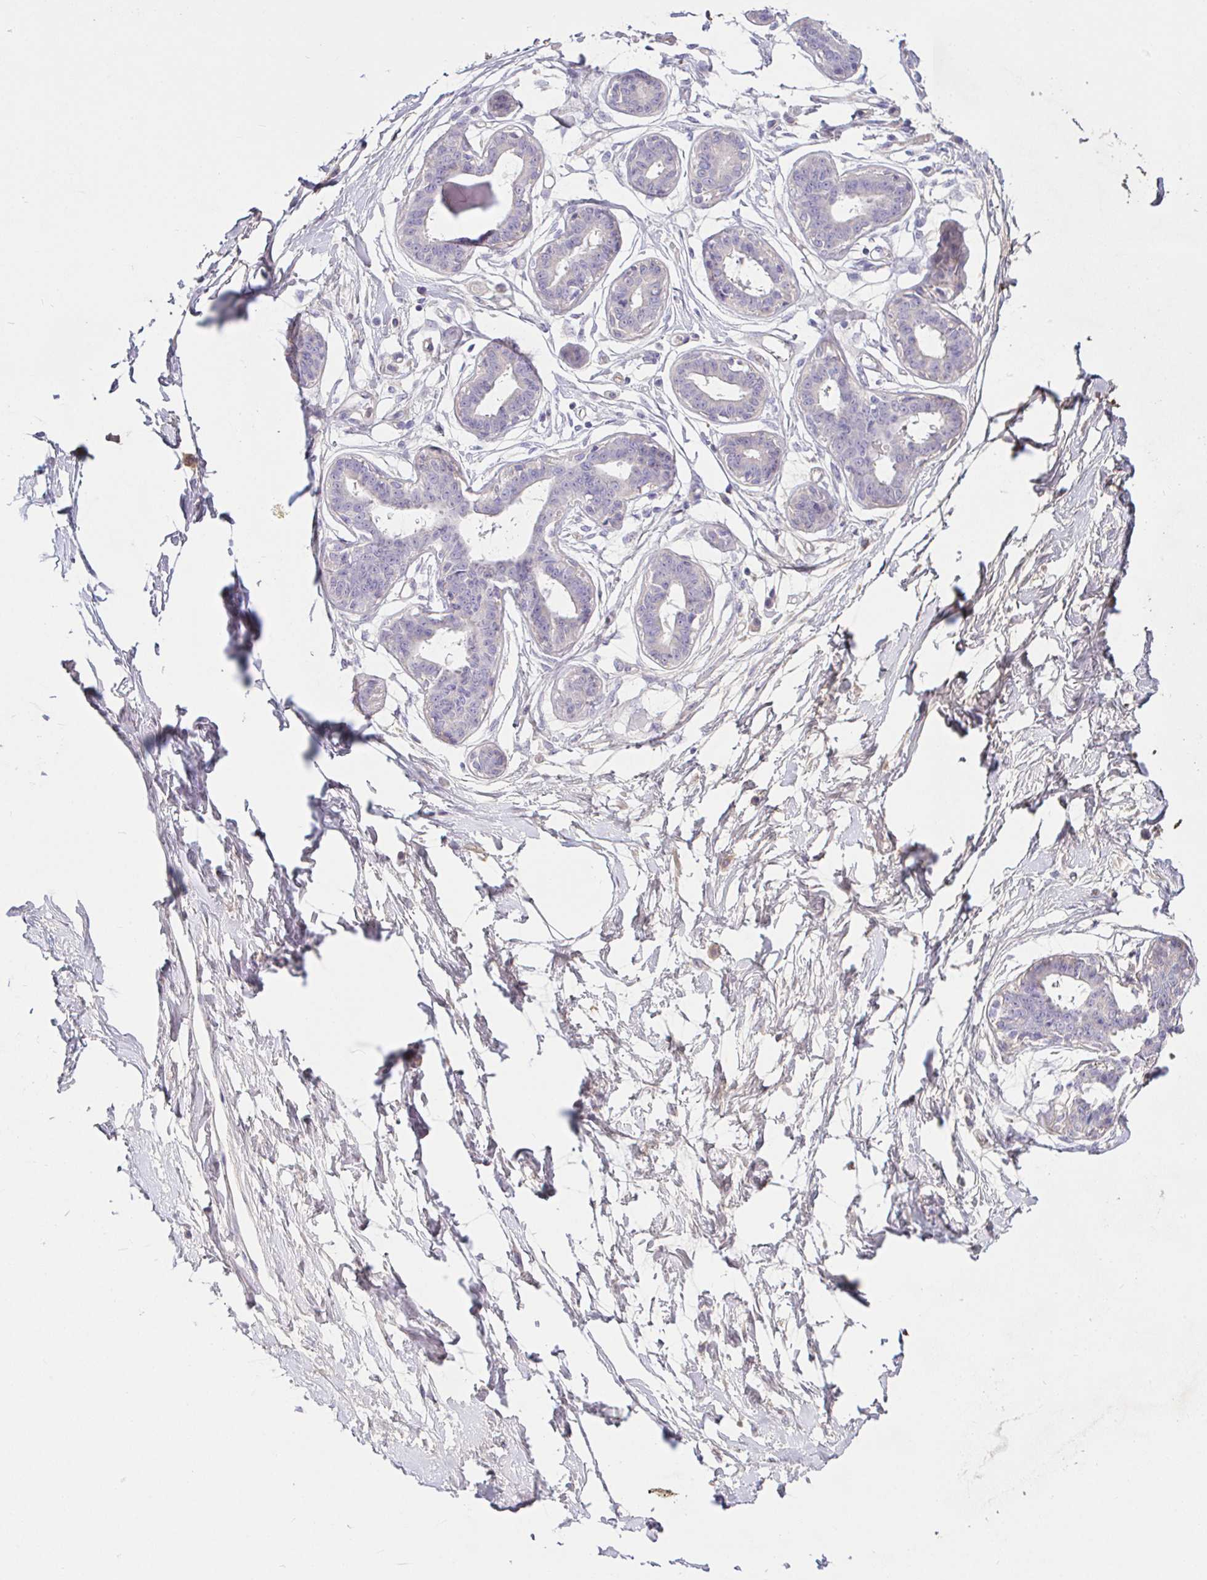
{"staining": {"intensity": "negative", "quantity": "none", "location": "none"}, "tissue": "breast", "cell_type": "Adipocytes", "image_type": "normal", "snomed": [{"axis": "morphology", "description": "Normal tissue, NOS"}, {"axis": "topography", "description": "Breast"}], "caption": "This is an immunohistochemistry photomicrograph of unremarkable human breast. There is no expression in adipocytes.", "gene": "SAA2", "patient": {"sex": "female", "age": 45}}